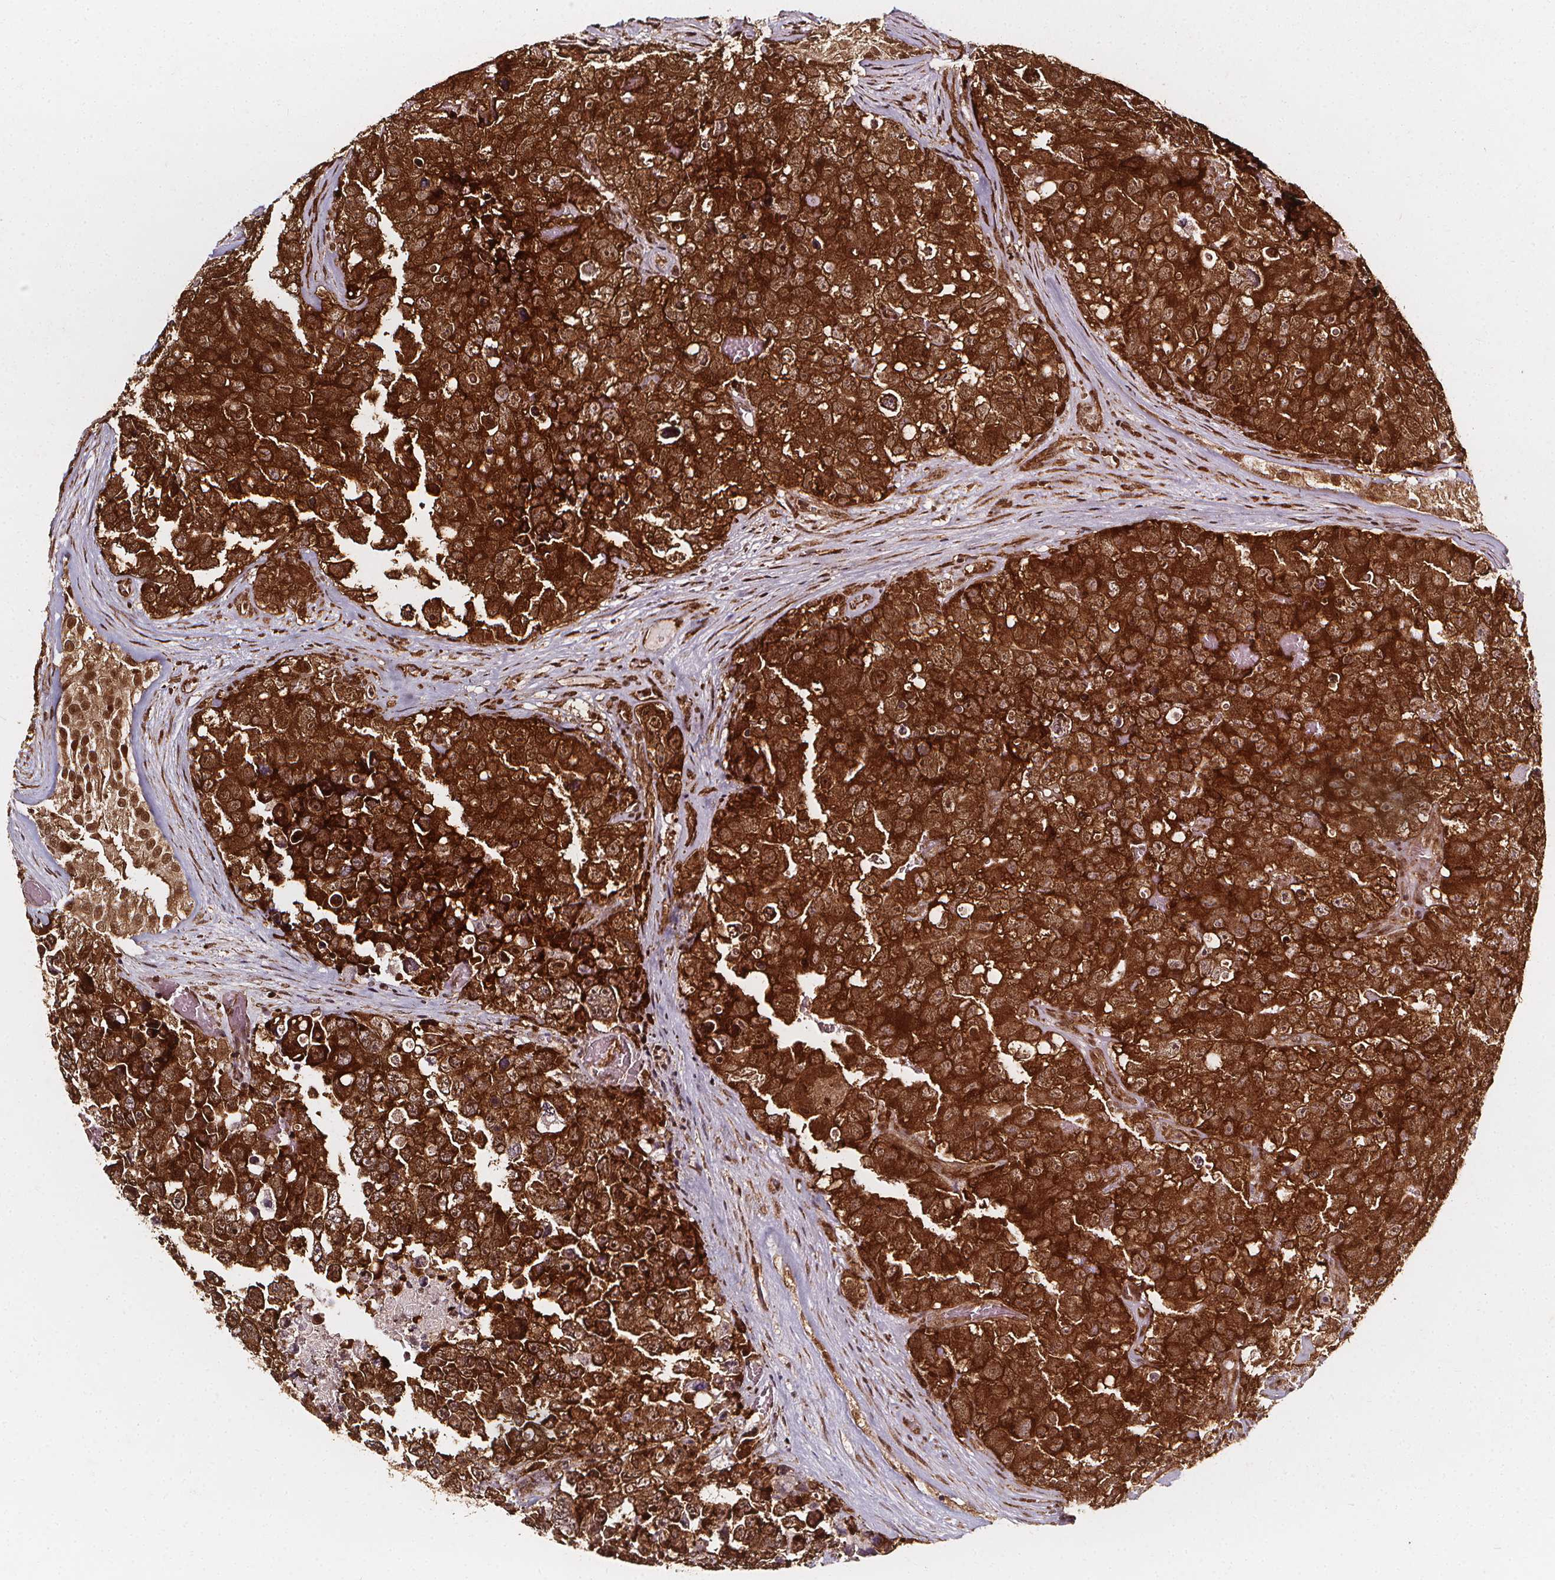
{"staining": {"intensity": "strong", "quantity": ">75%", "location": "cytoplasmic/membranous,nuclear"}, "tissue": "testis cancer", "cell_type": "Tumor cells", "image_type": "cancer", "snomed": [{"axis": "morphology", "description": "Carcinoma, Embryonal, NOS"}, {"axis": "topography", "description": "Testis"}], "caption": "IHC histopathology image of testis cancer stained for a protein (brown), which exhibits high levels of strong cytoplasmic/membranous and nuclear expression in about >75% of tumor cells.", "gene": "SMN1", "patient": {"sex": "male", "age": 18}}